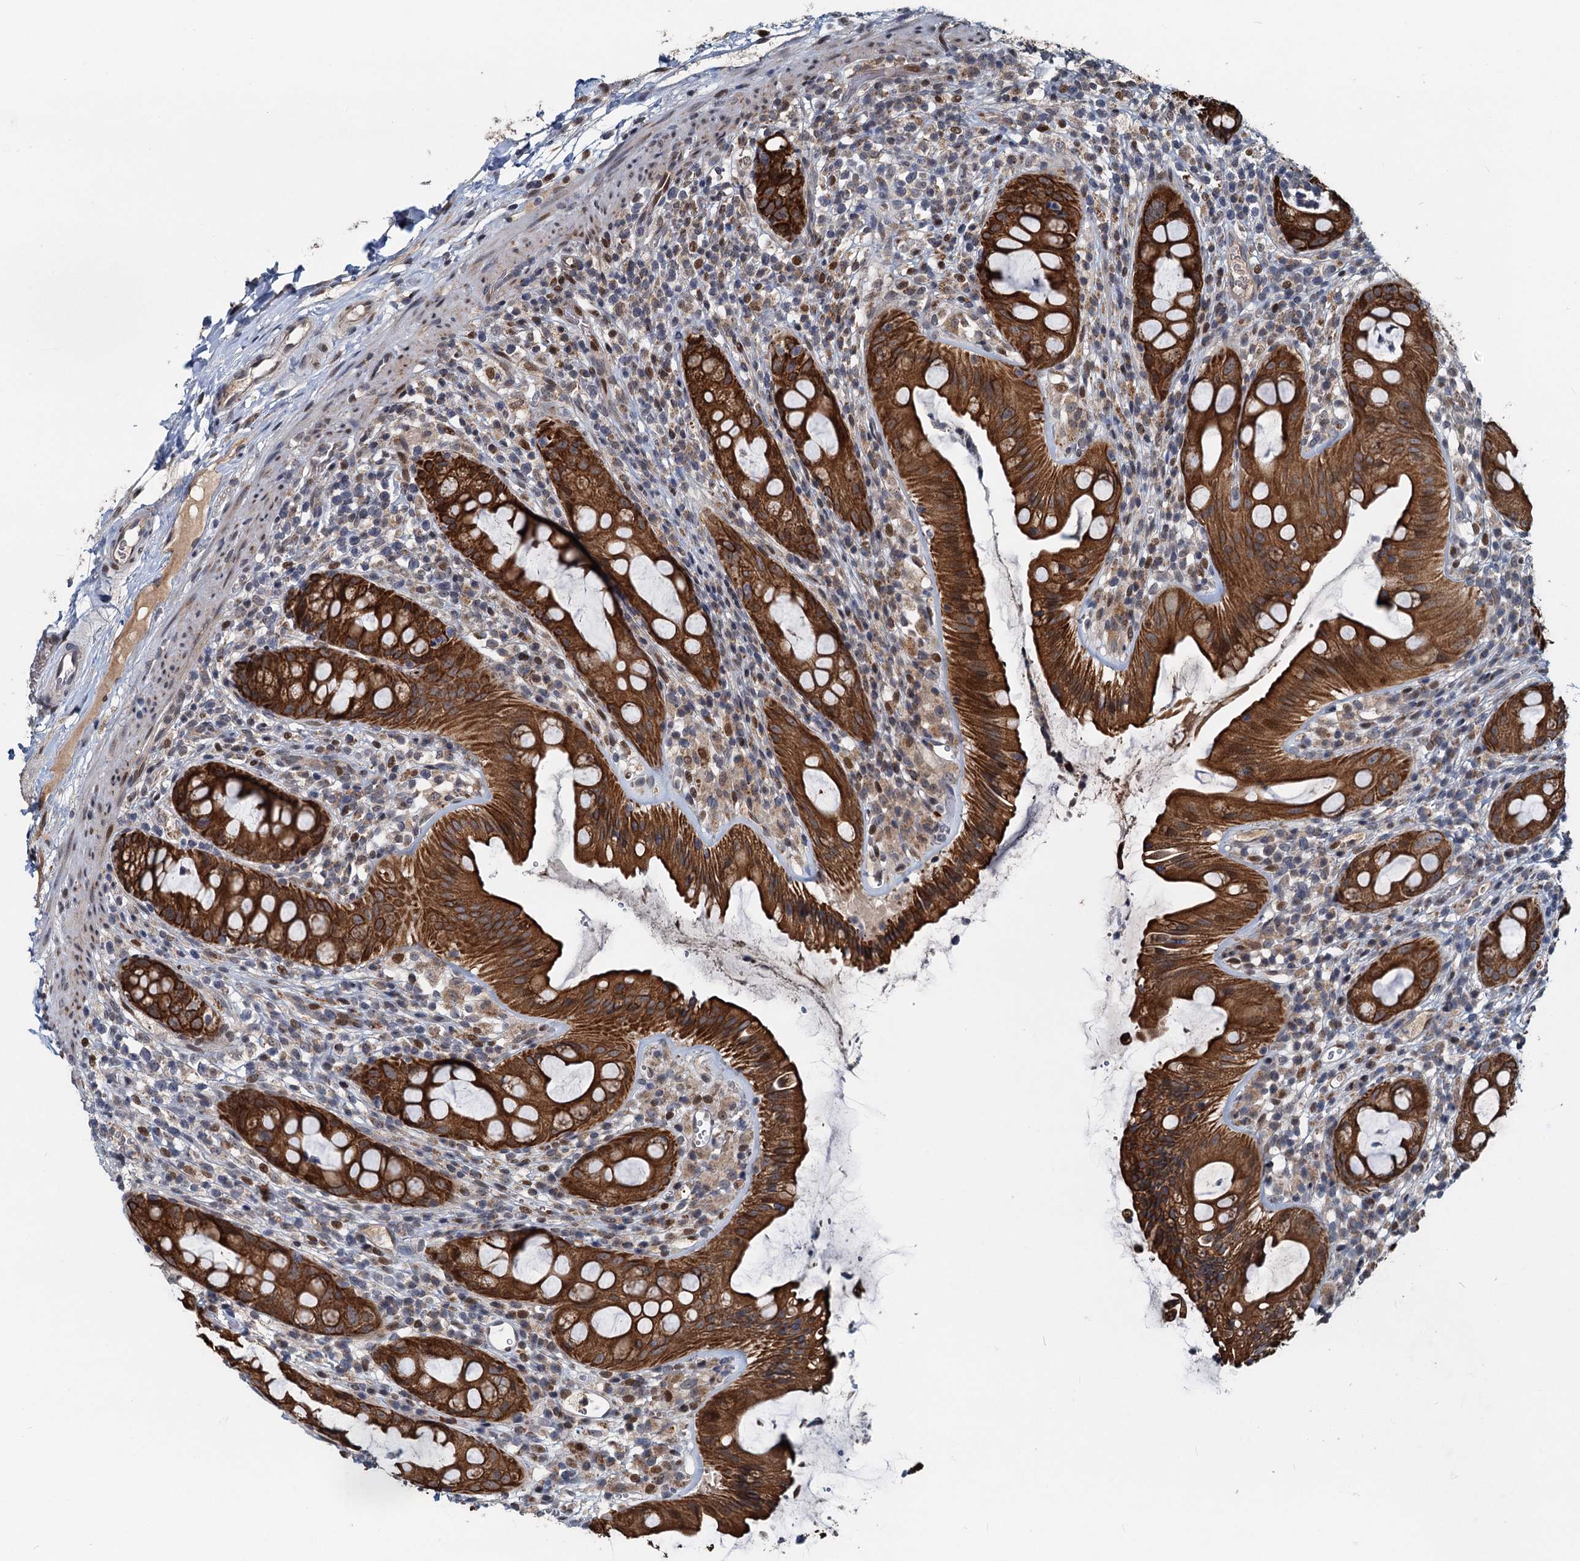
{"staining": {"intensity": "strong", "quantity": ">75%", "location": "cytoplasmic/membranous"}, "tissue": "rectum", "cell_type": "Glandular cells", "image_type": "normal", "snomed": [{"axis": "morphology", "description": "Normal tissue, NOS"}, {"axis": "topography", "description": "Rectum"}], "caption": "Immunohistochemistry micrograph of benign human rectum stained for a protein (brown), which exhibits high levels of strong cytoplasmic/membranous expression in about >75% of glandular cells.", "gene": "RITA1", "patient": {"sex": "female", "age": 57}}